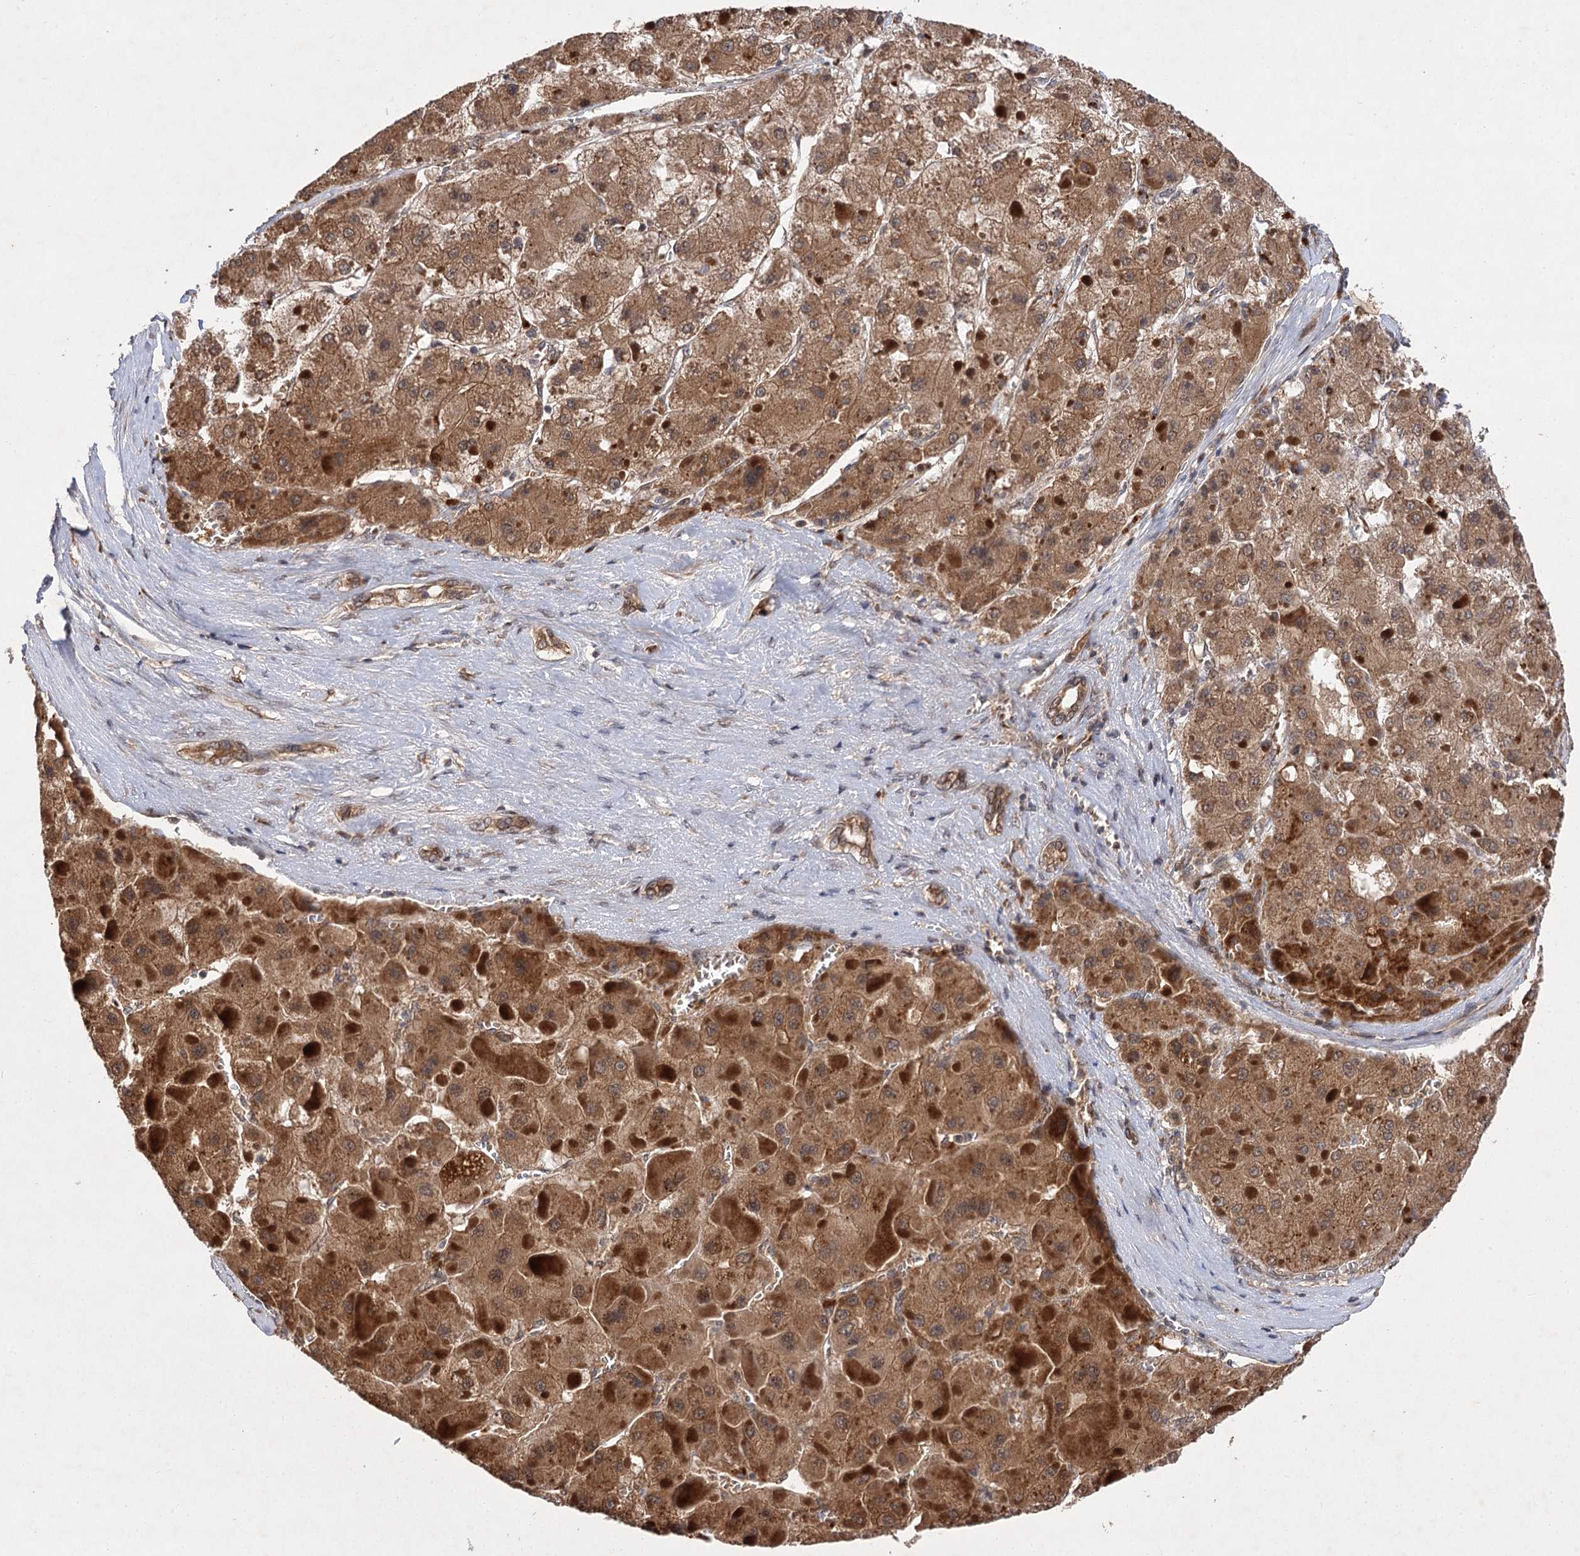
{"staining": {"intensity": "moderate", "quantity": ">75%", "location": "cytoplasmic/membranous"}, "tissue": "liver cancer", "cell_type": "Tumor cells", "image_type": "cancer", "snomed": [{"axis": "morphology", "description": "Carcinoma, Hepatocellular, NOS"}, {"axis": "topography", "description": "Liver"}], "caption": "This micrograph reveals IHC staining of liver cancer, with medium moderate cytoplasmic/membranous staining in approximately >75% of tumor cells.", "gene": "FBXW8", "patient": {"sex": "female", "age": 73}}